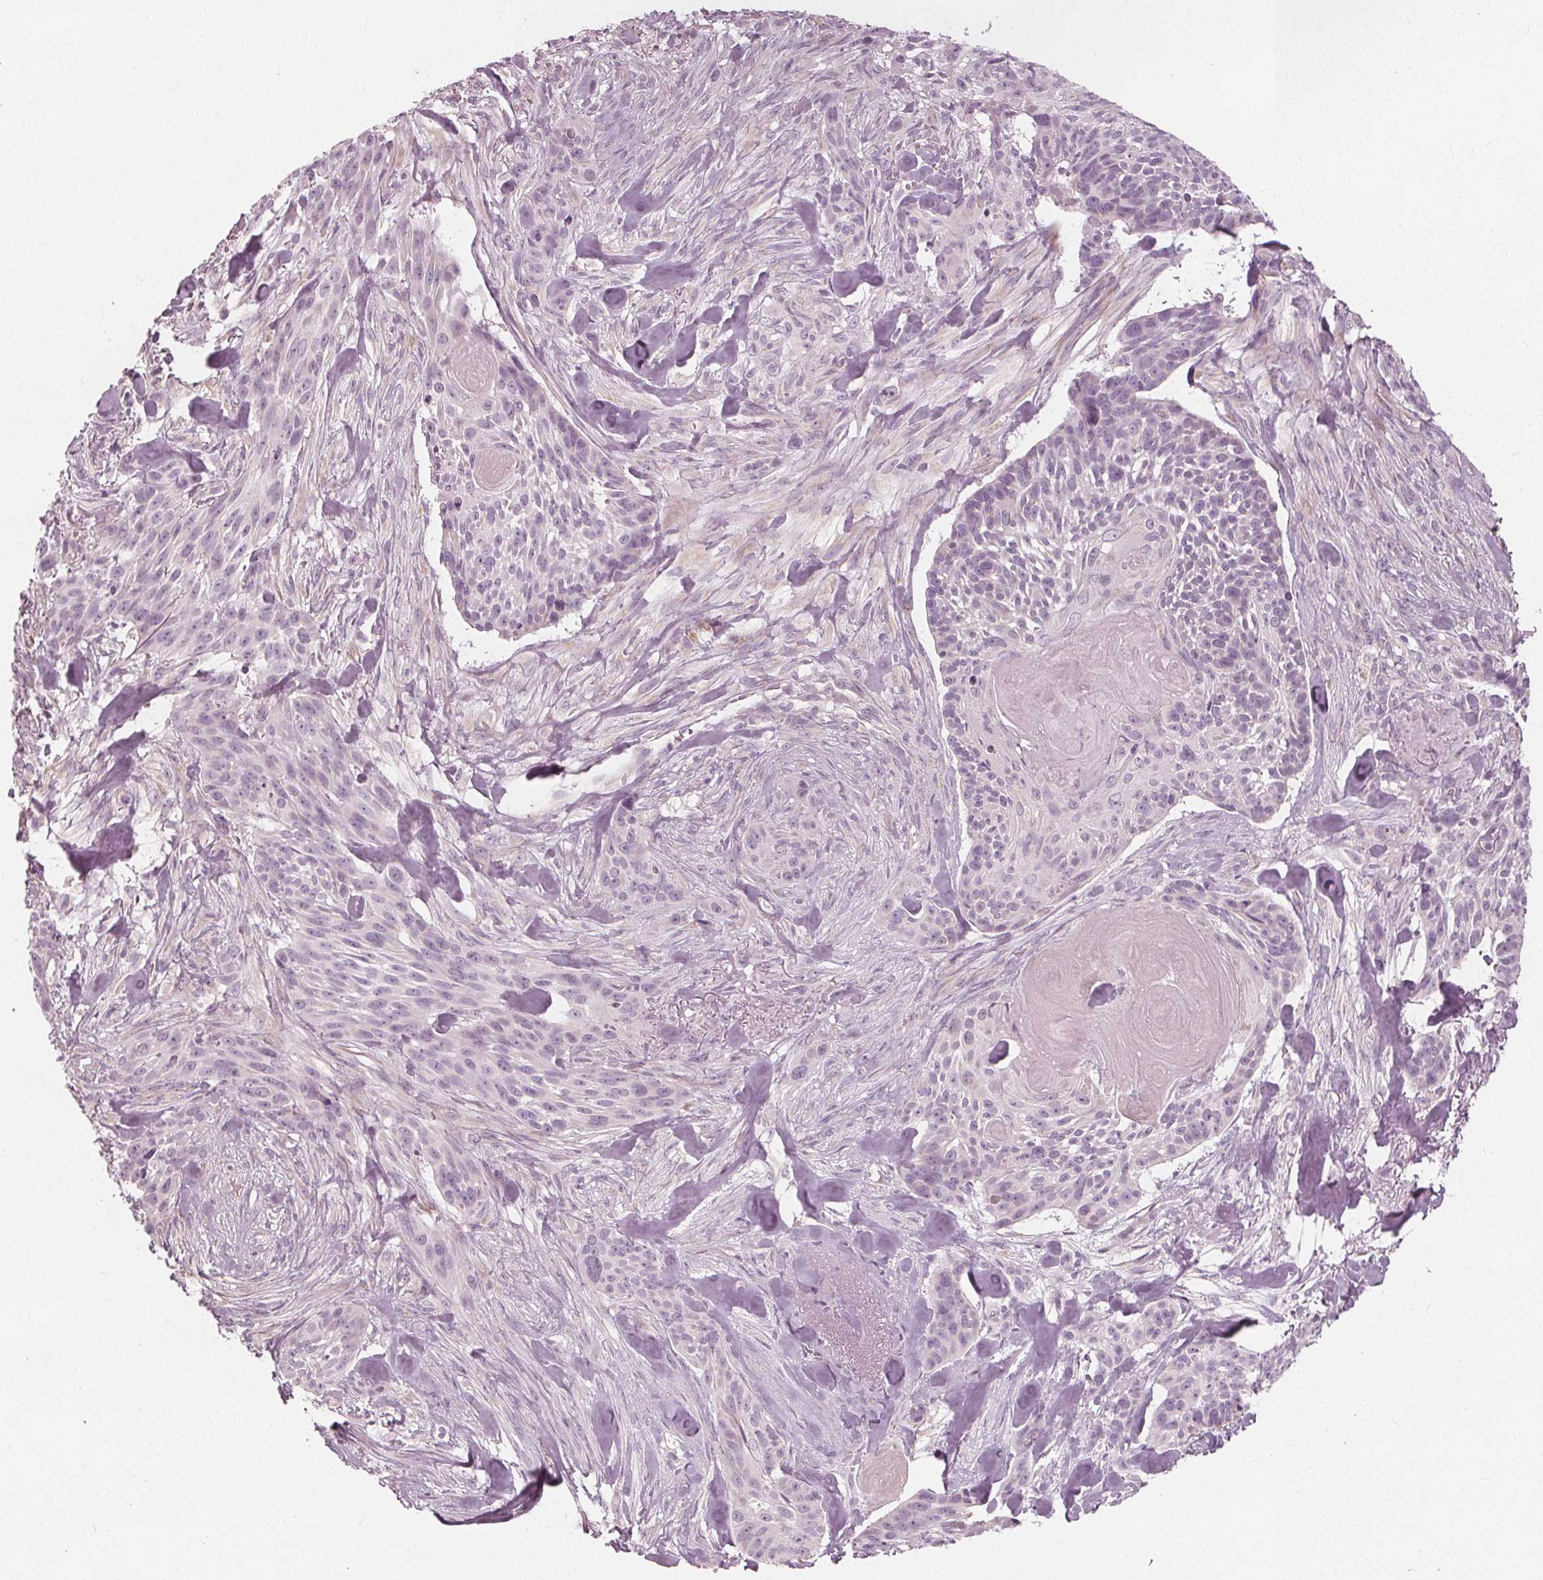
{"staining": {"intensity": "negative", "quantity": "none", "location": "none"}, "tissue": "skin cancer", "cell_type": "Tumor cells", "image_type": "cancer", "snomed": [{"axis": "morphology", "description": "Basal cell carcinoma"}, {"axis": "topography", "description": "Skin"}], "caption": "The image demonstrates no significant expression in tumor cells of skin cancer.", "gene": "BRSK1", "patient": {"sex": "male", "age": 87}}